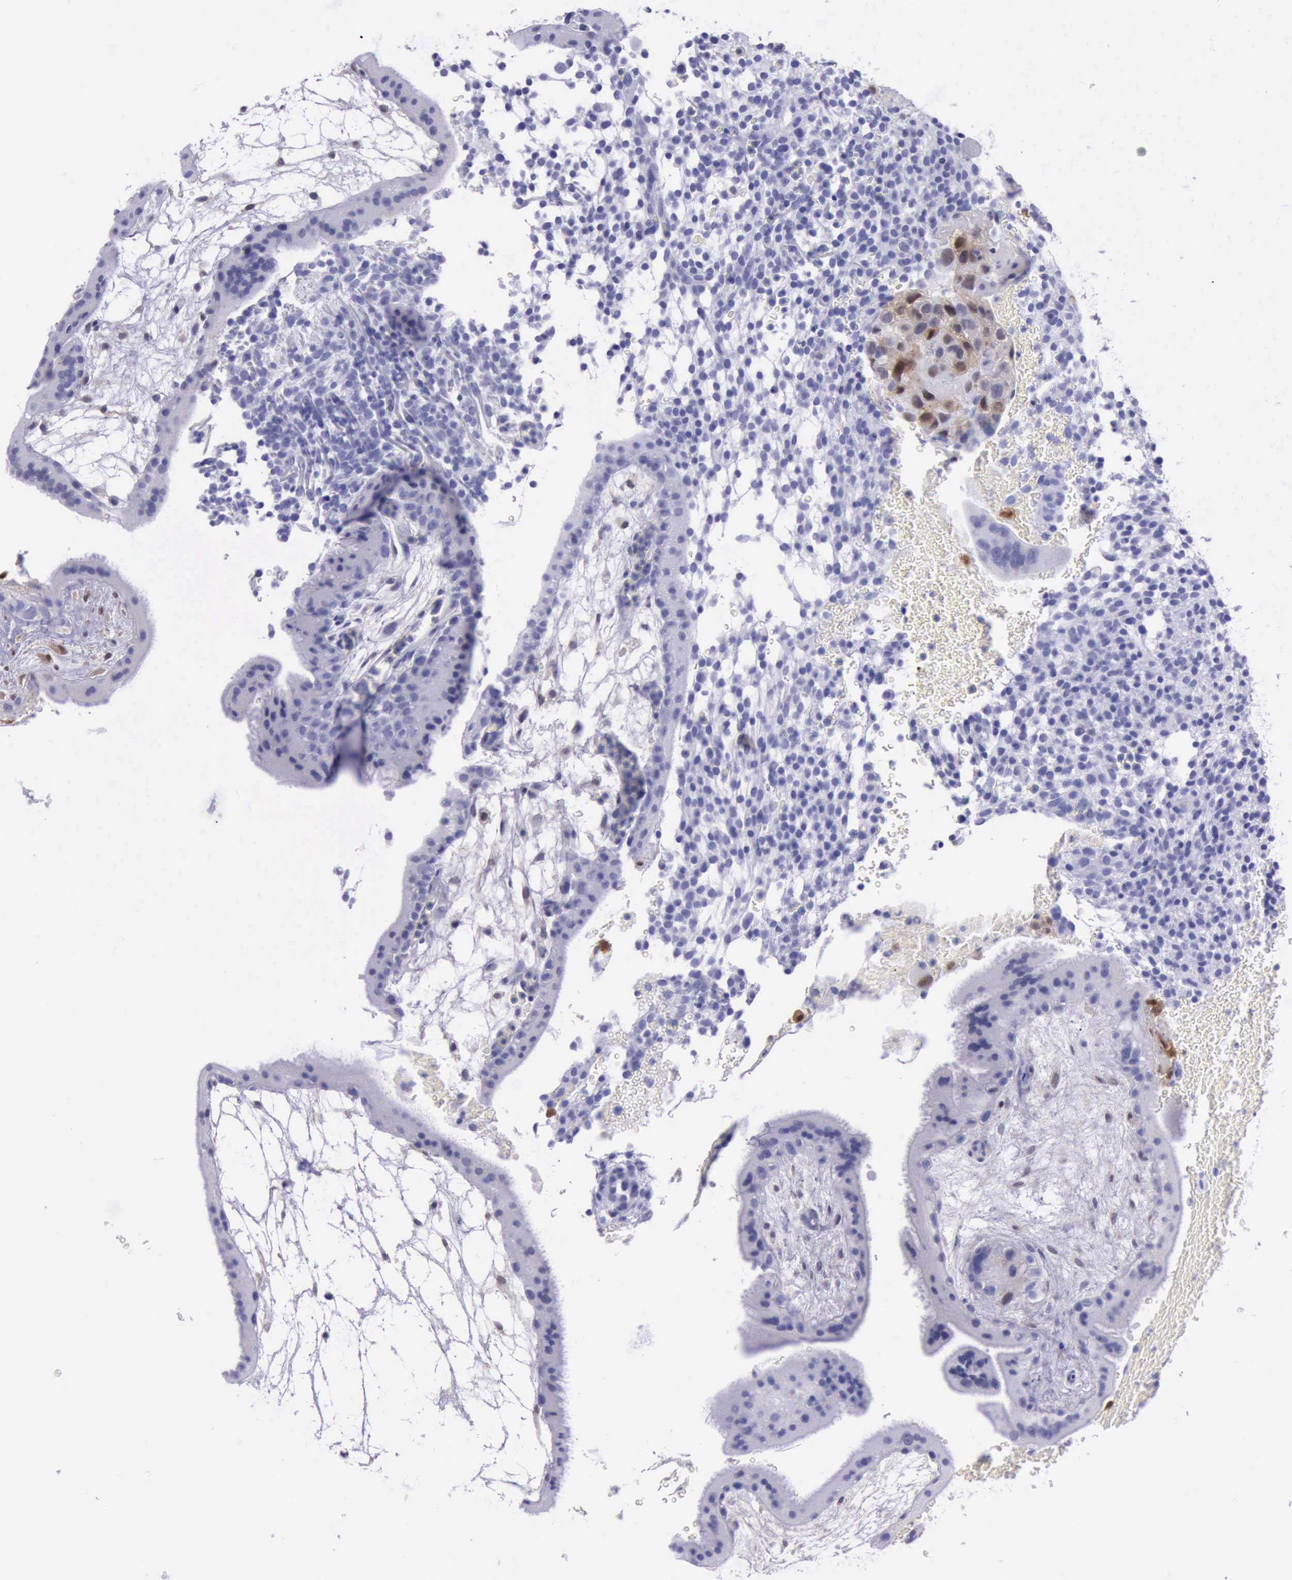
{"staining": {"intensity": "weak", "quantity": "<25%", "location": "cytoplasmic/membranous"}, "tissue": "placenta", "cell_type": "Decidual cells", "image_type": "normal", "snomed": [{"axis": "morphology", "description": "Normal tissue, NOS"}, {"axis": "topography", "description": "Placenta"}], "caption": "Immunohistochemistry (IHC) micrograph of normal placenta: placenta stained with DAB (3,3'-diaminobenzidine) exhibits no significant protein positivity in decidual cells.", "gene": "TYMP", "patient": {"sex": "female", "age": 19}}